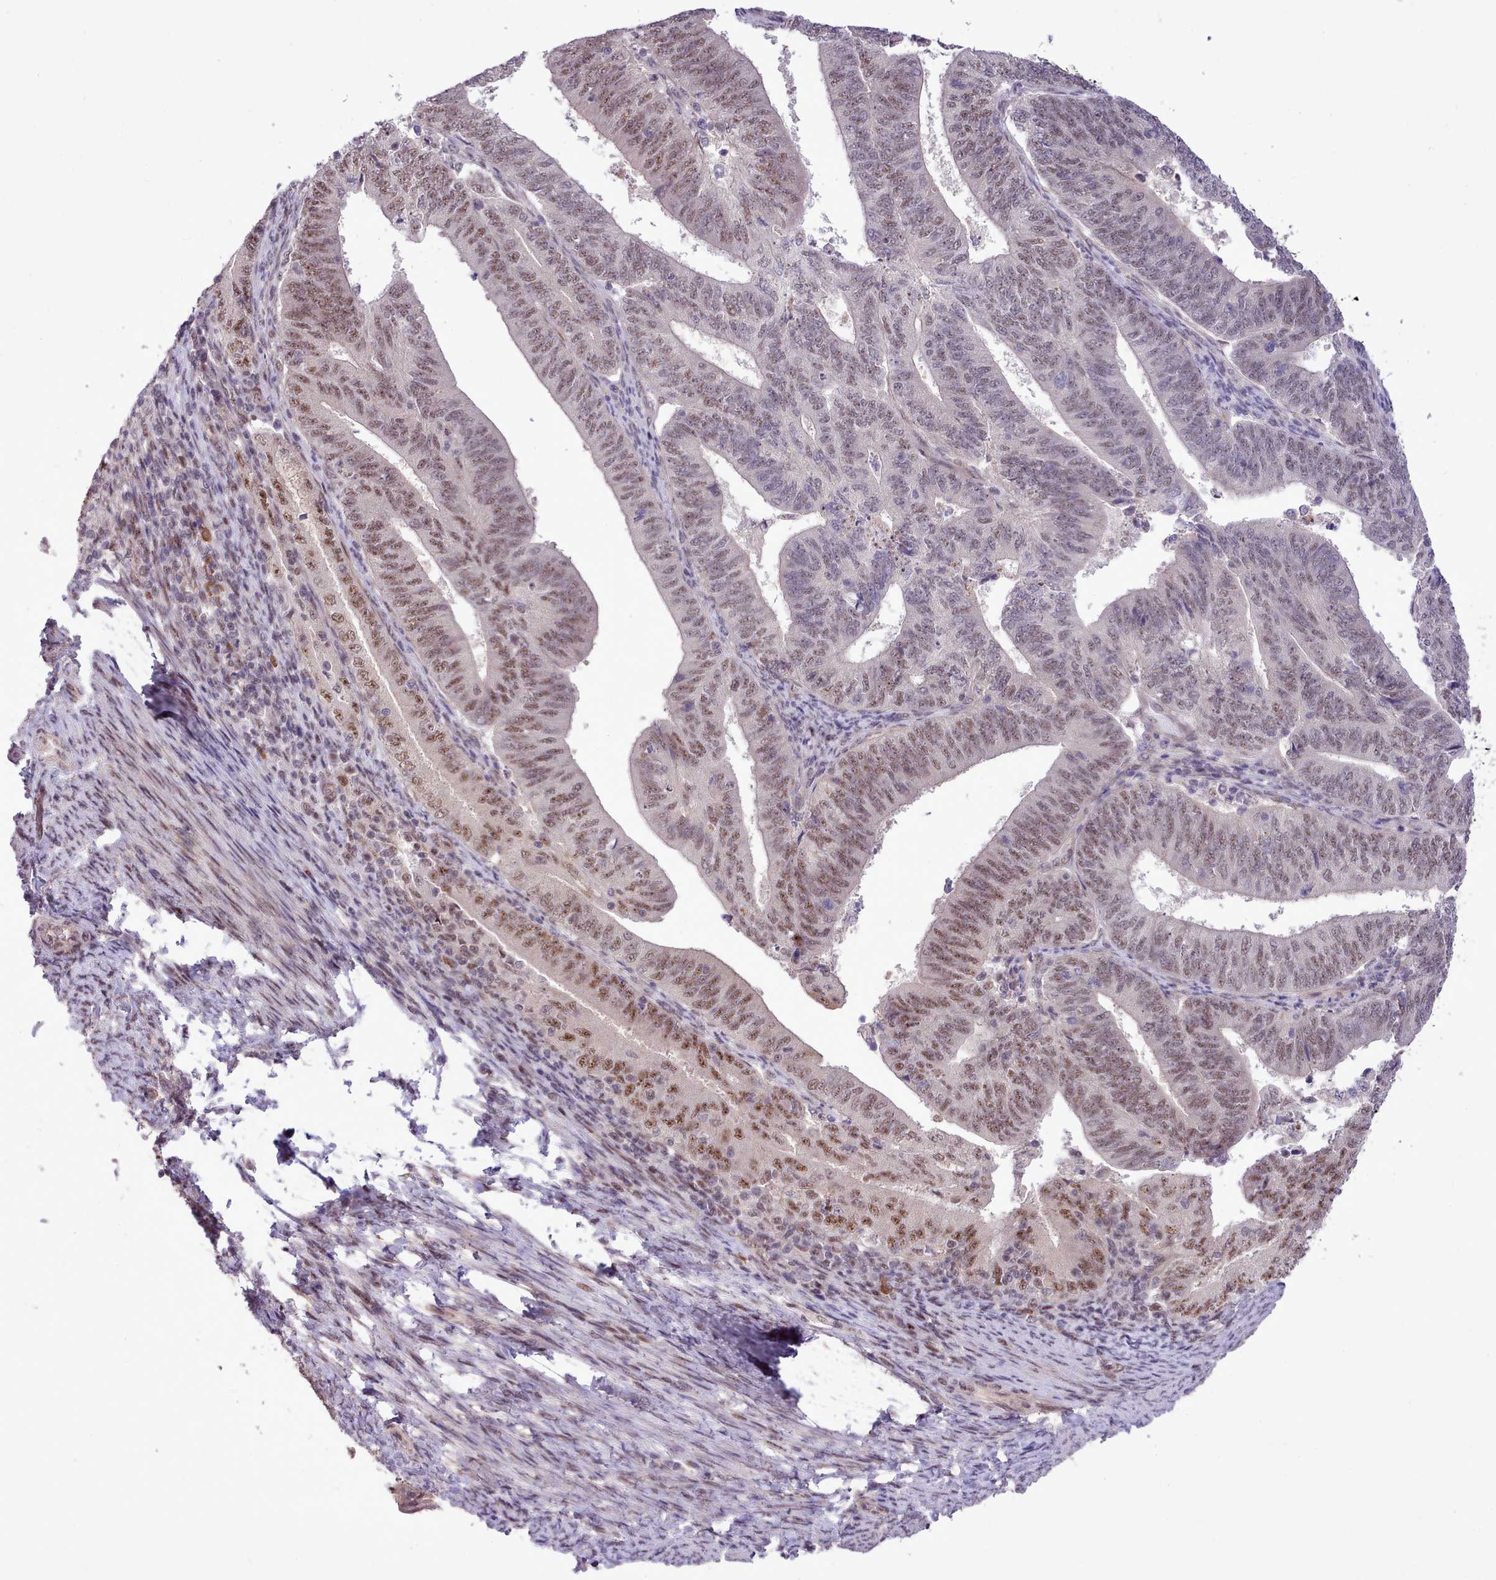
{"staining": {"intensity": "moderate", "quantity": "25%-75%", "location": "nuclear"}, "tissue": "endometrial cancer", "cell_type": "Tumor cells", "image_type": "cancer", "snomed": [{"axis": "morphology", "description": "Adenocarcinoma, NOS"}, {"axis": "topography", "description": "Endometrium"}], "caption": "About 25%-75% of tumor cells in endometrial cancer (adenocarcinoma) reveal moderate nuclear protein expression as visualized by brown immunohistochemical staining.", "gene": "HOXB7", "patient": {"sex": "female", "age": 70}}